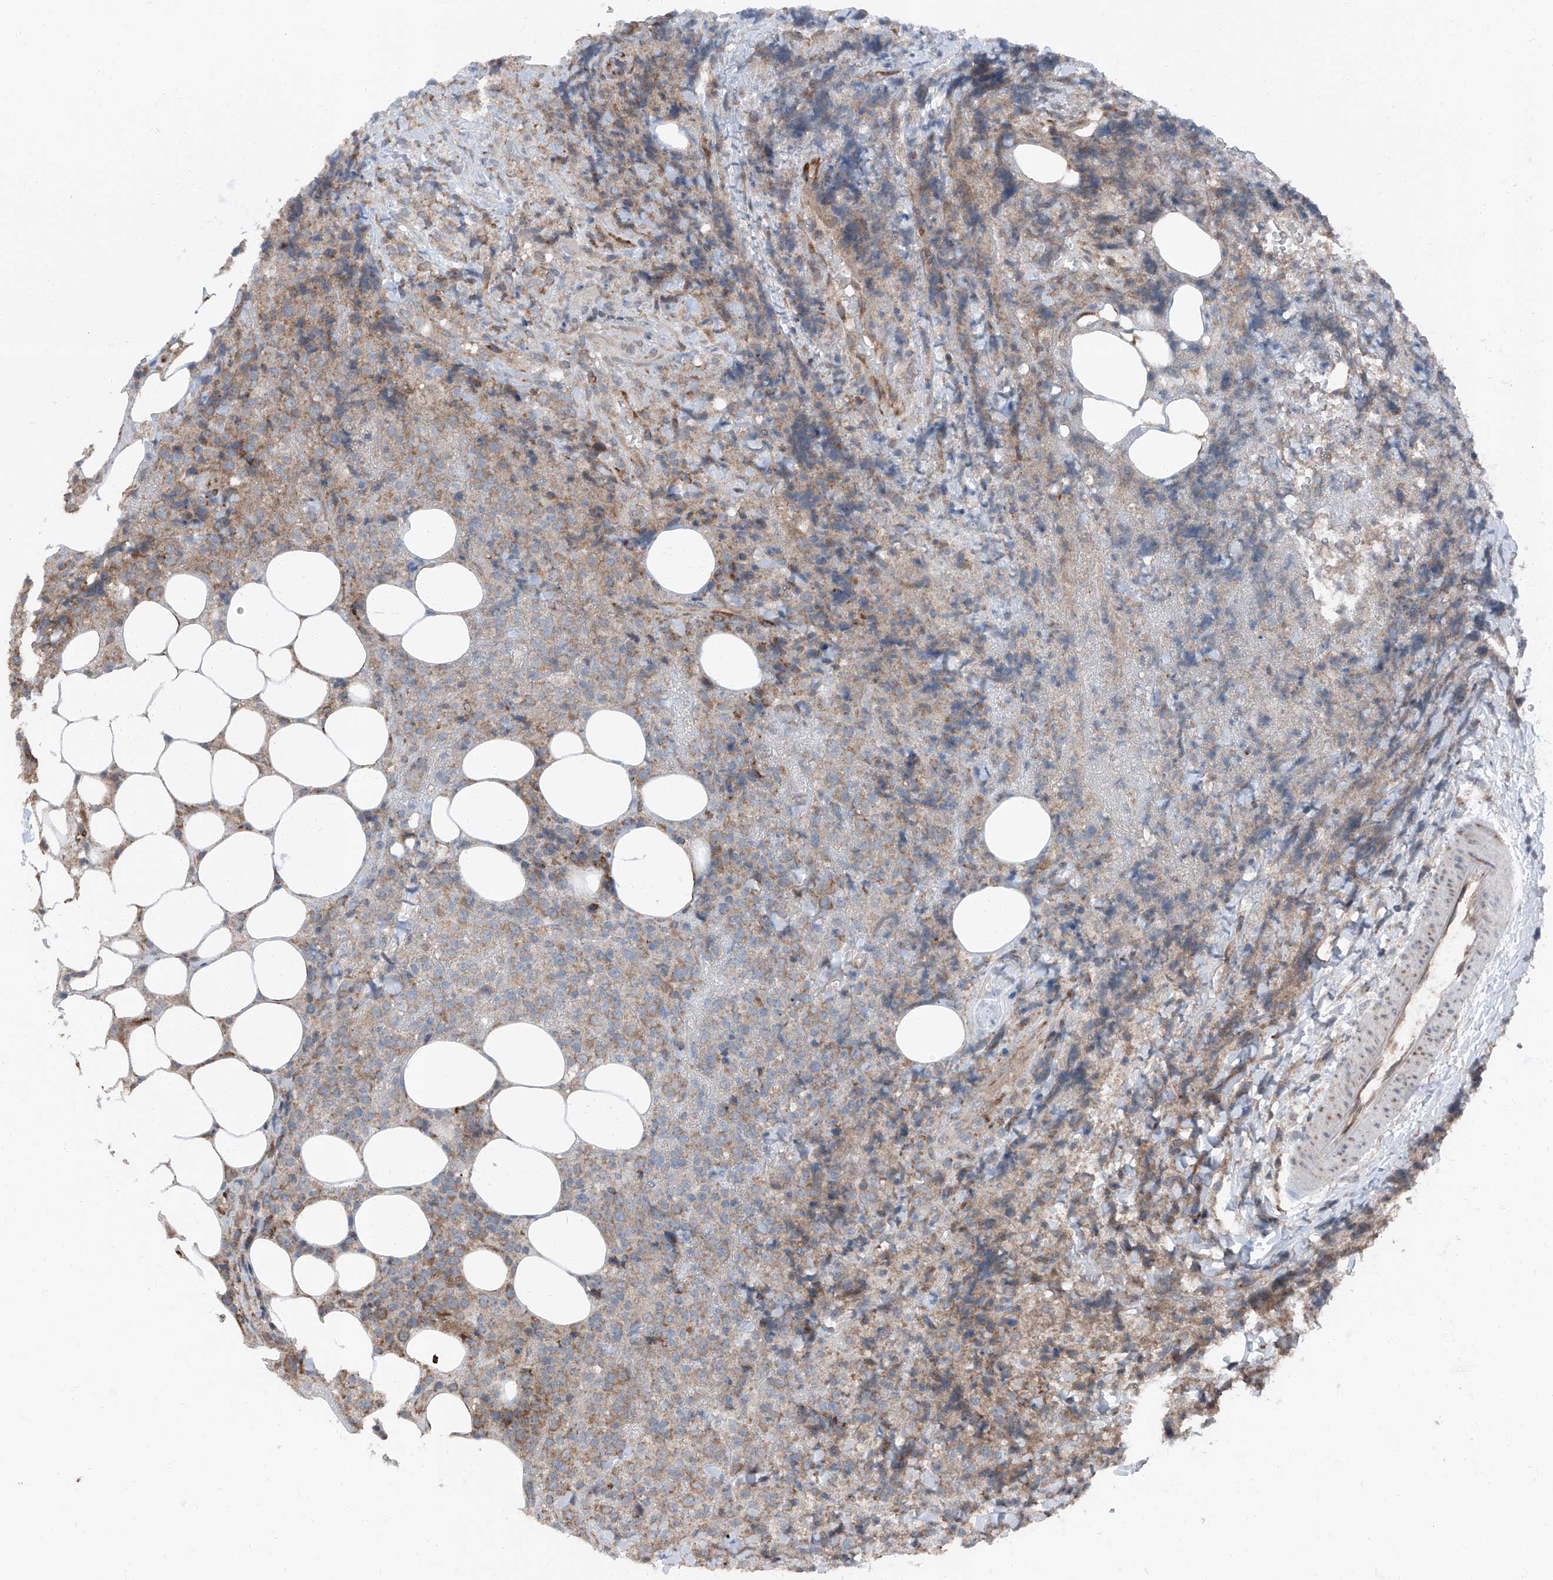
{"staining": {"intensity": "weak", "quantity": "<25%", "location": "cytoplasmic/membranous"}, "tissue": "lymphoma", "cell_type": "Tumor cells", "image_type": "cancer", "snomed": [{"axis": "morphology", "description": "Malignant lymphoma, non-Hodgkin's type, High grade"}, {"axis": "topography", "description": "Lymph node"}], "caption": "IHC image of human lymphoma stained for a protein (brown), which reveals no positivity in tumor cells. Nuclei are stained in blue.", "gene": "LIMK1", "patient": {"sex": "male", "age": 13}}